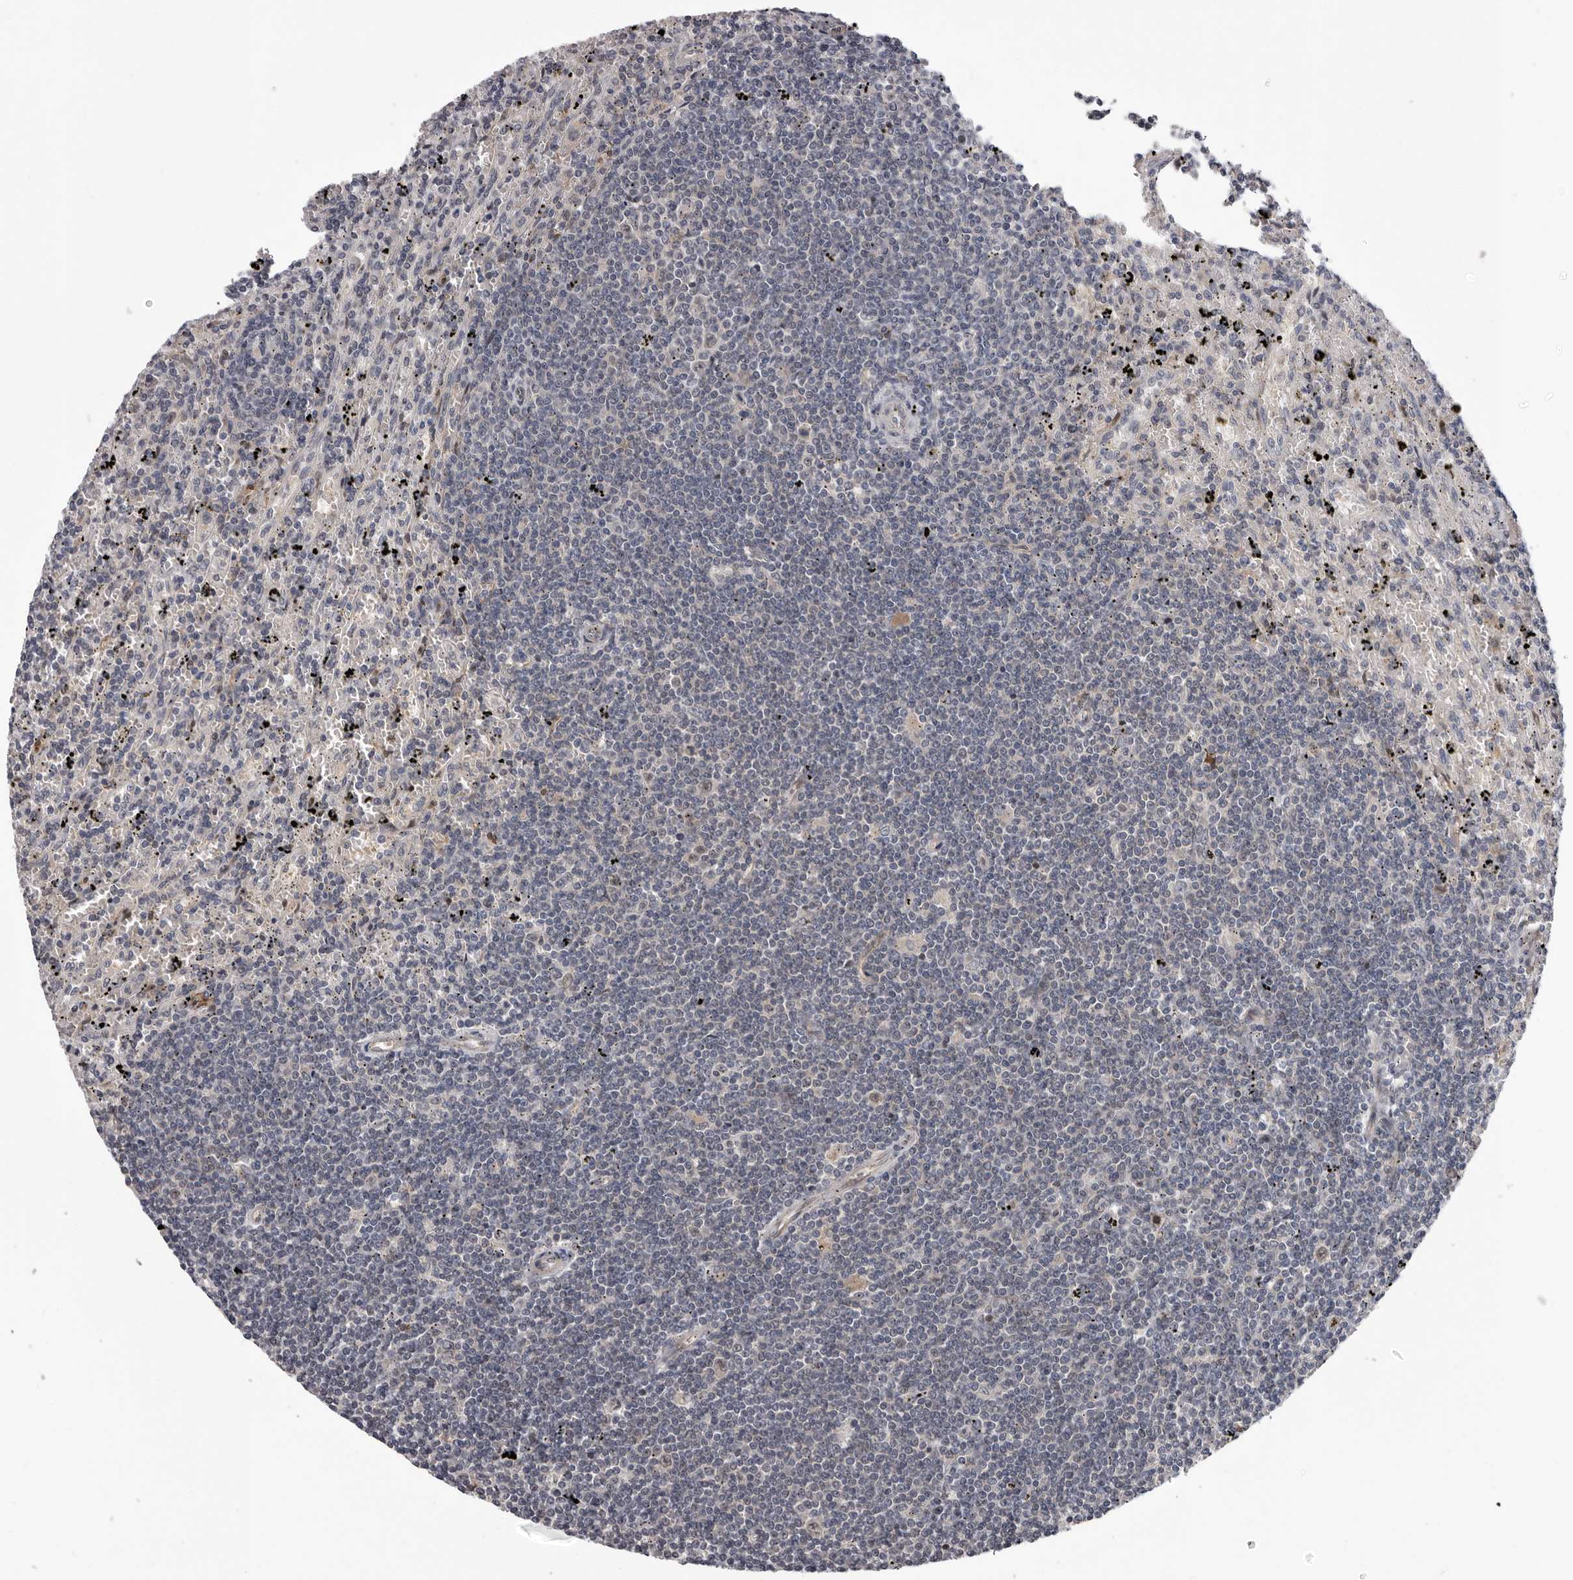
{"staining": {"intensity": "weak", "quantity": "<25%", "location": "cytoplasmic/membranous"}, "tissue": "lymphoma", "cell_type": "Tumor cells", "image_type": "cancer", "snomed": [{"axis": "morphology", "description": "Malignant lymphoma, non-Hodgkin's type, Low grade"}, {"axis": "topography", "description": "Spleen"}], "caption": "Human malignant lymphoma, non-Hodgkin's type (low-grade) stained for a protein using immunohistochemistry exhibits no positivity in tumor cells.", "gene": "MED8", "patient": {"sex": "male", "age": 76}}